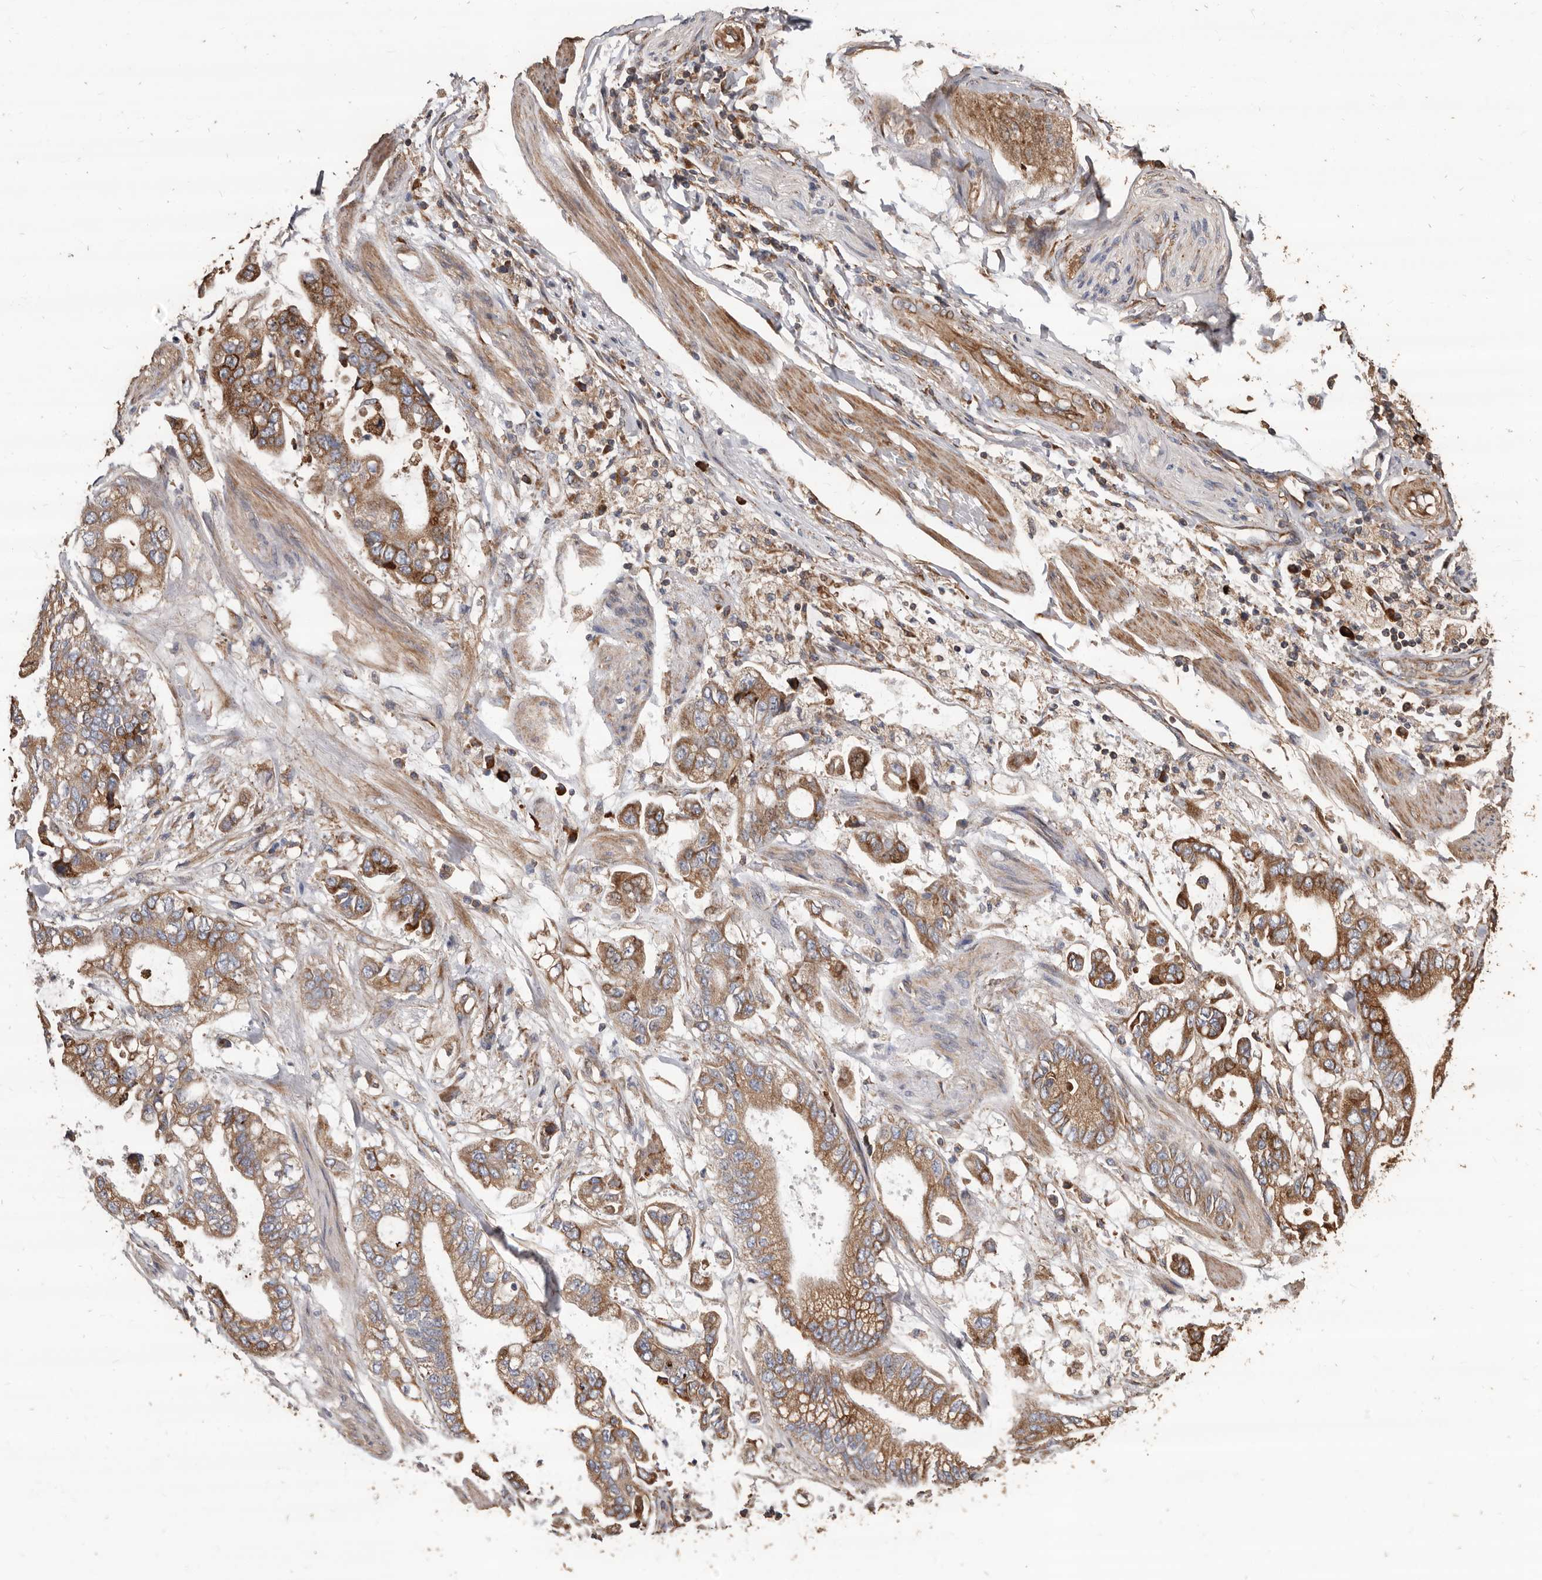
{"staining": {"intensity": "moderate", "quantity": ">75%", "location": "cytoplasmic/membranous"}, "tissue": "stomach cancer", "cell_type": "Tumor cells", "image_type": "cancer", "snomed": [{"axis": "morphology", "description": "Normal tissue, NOS"}, {"axis": "morphology", "description": "Adenocarcinoma, NOS"}, {"axis": "topography", "description": "Stomach"}], "caption": "Immunohistochemical staining of human stomach adenocarcinoma shows medium levels of moderate cytoplasmic/membranous staining in about >75% of tumor cells. The staining was performed using DAB (3,3'-diaminobenzidine), with brown indicating positive protein expression. Nuclei are stained blue with hematoxylin.", "gene": "OSGIN2", "patient": {"sex": "male", "age": 62}}